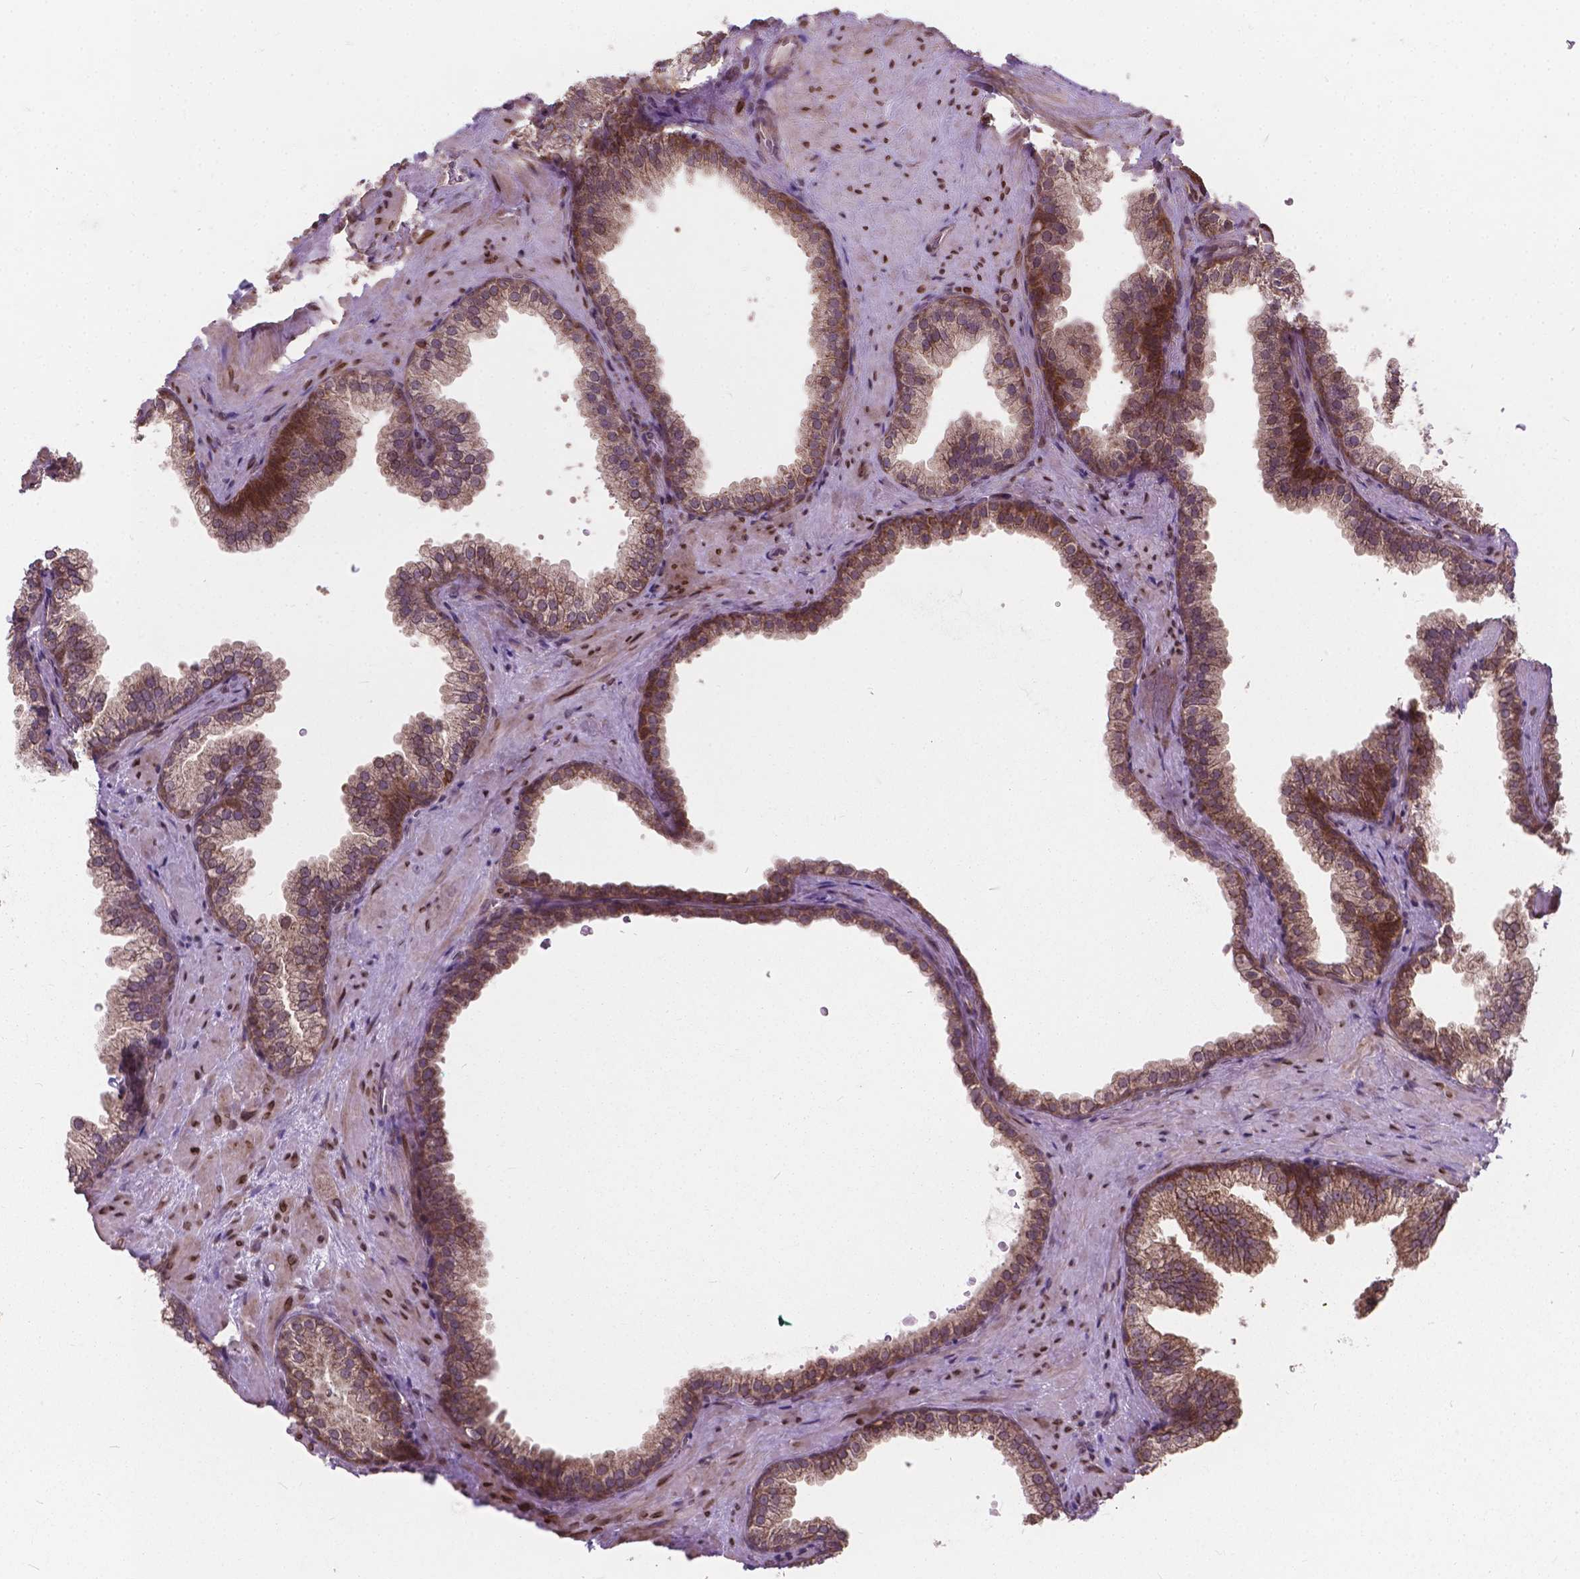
{"staining": {"intensity": "moderate", "quantity": "25%-75%", "location": "cytoplasmic/membranous"}, "tissue": "prostate", "cell_type": "Glandular cells", "image_type": "normal", "snomed": [{"axis": "morphology", "description": "Normal tissue, NOS"}, {"axis": "topography", "description": "Prostate"}], "caption": "Immunohistochemical staining of benign human prostate demonstrates medium levels of moderate cytoplasmic/membranous positivity in about 25%-75% of glandular cells.", "gene": "MRPL33", "patient": {"sex": "male", "age": 79}}